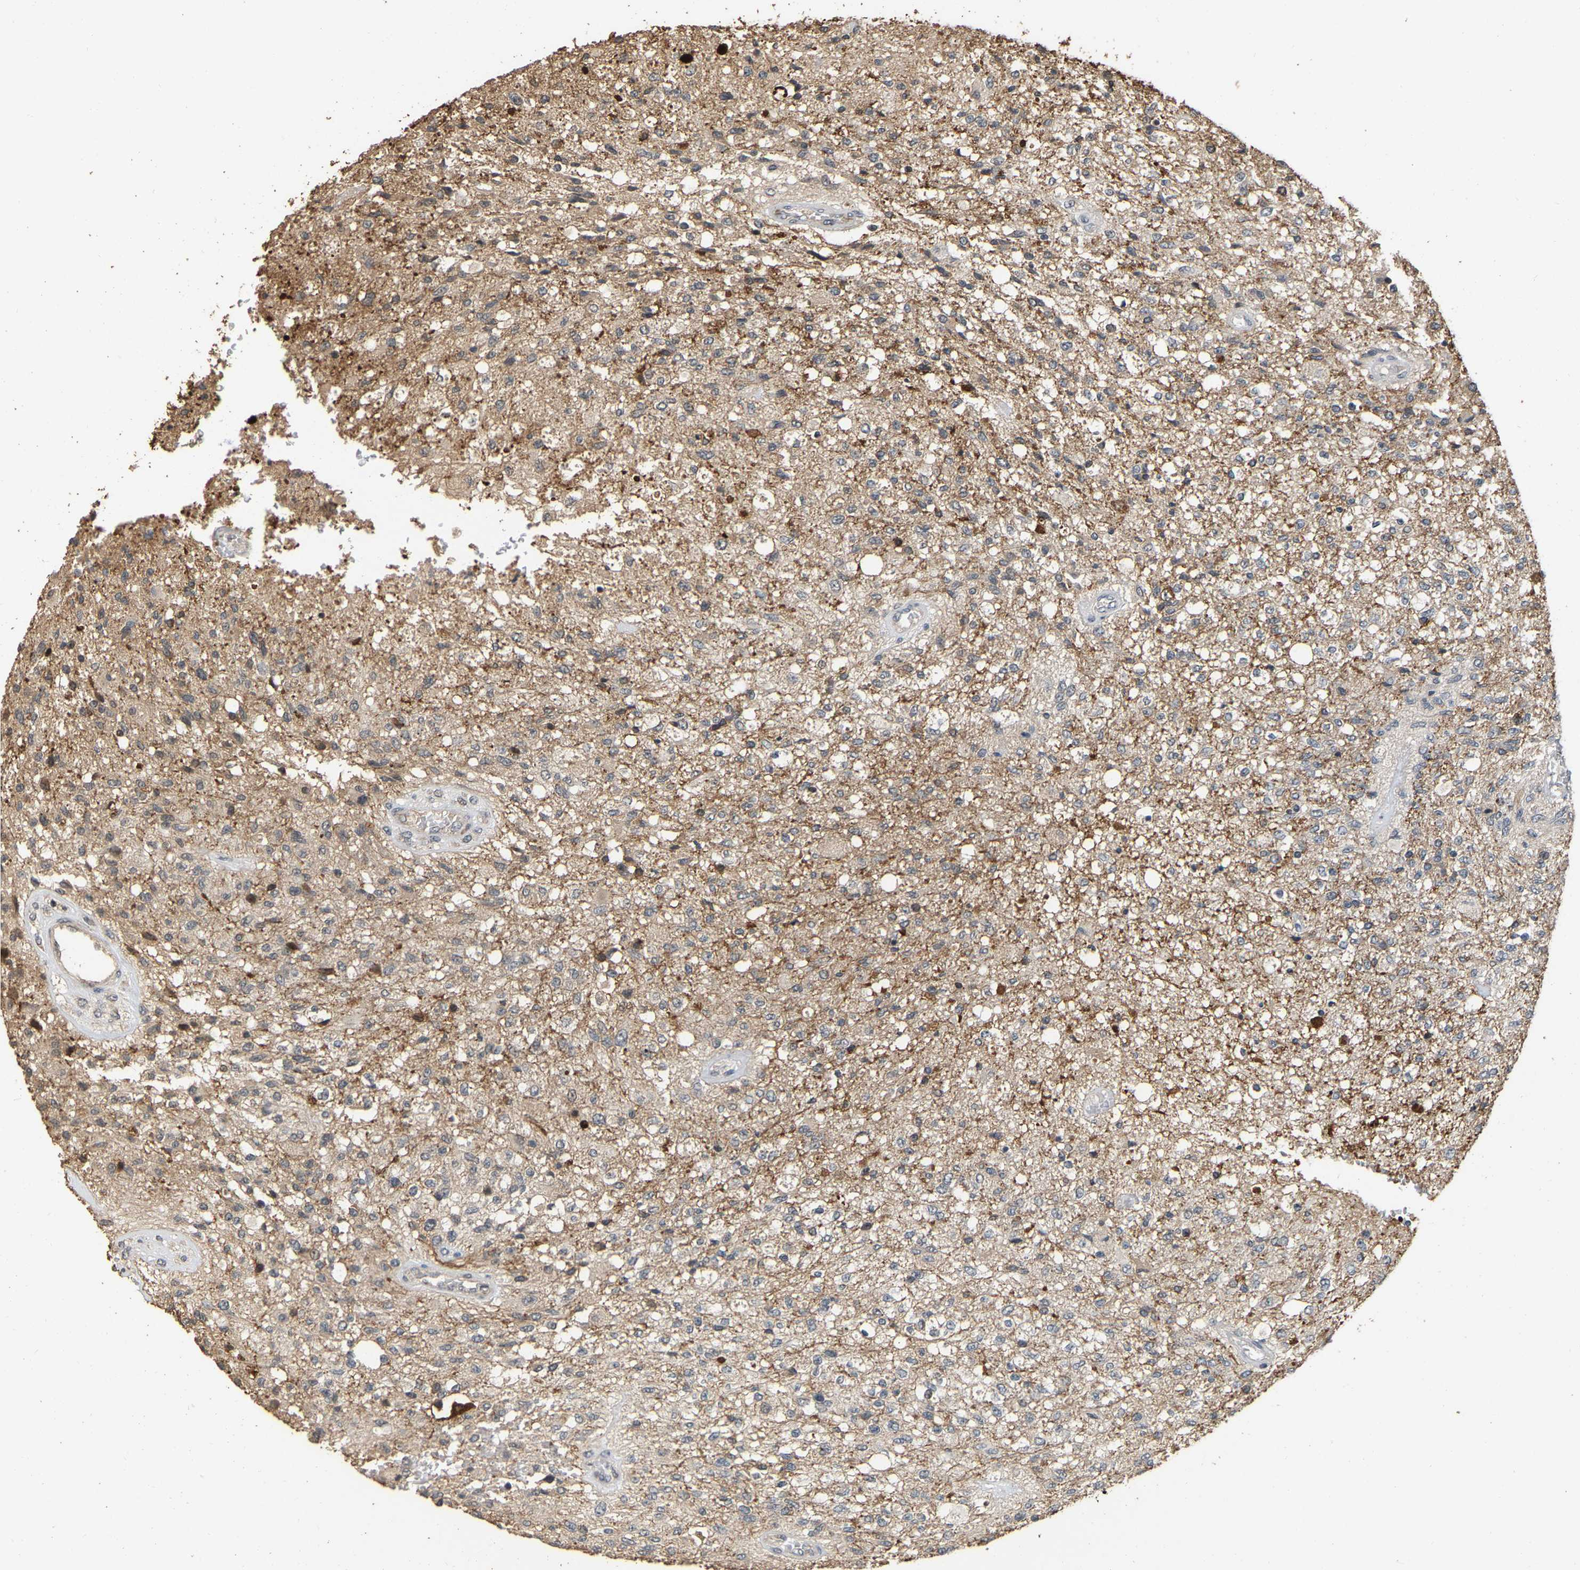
{"staining": {"intensity": "weak", "quantity": "<25%", "location": "cytoplasmic/membranous"}, "tissue": "glioma", "cell_type": "Tumor cells", "image_type": "cancer", "snomed": [{"axis": "morphology", "description": "Normal tissue, NOS"}, {"axis": "morphology", "description": "Glioma, malignant, High grade"}, {"axis": "topography", "description": "Cerebral cortex"}], "caption": "Image shows no protein expression in tumor cells of glioma tissue.", "gene": "NCS1", "patient": {"sex": "male", "age": 77}}